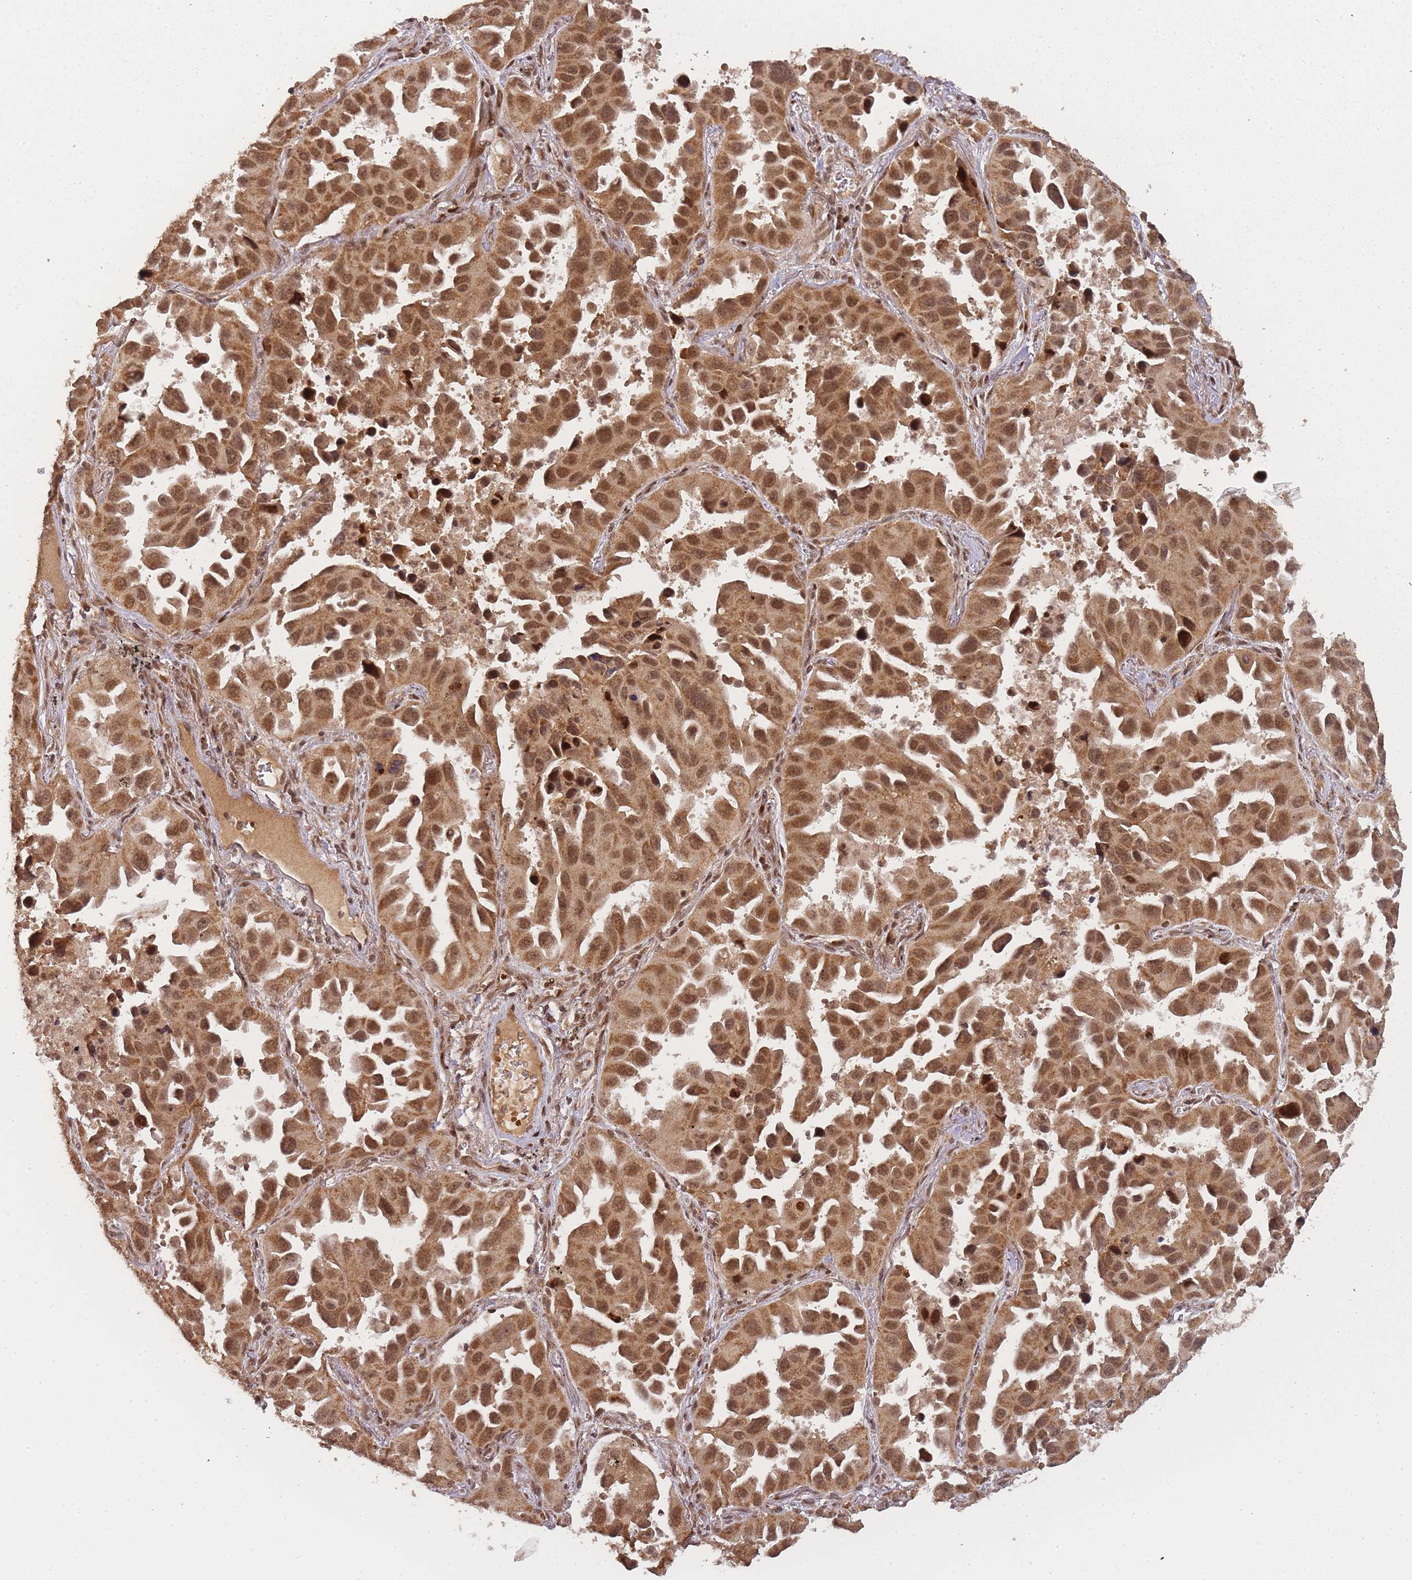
{"staining": {"intensity": "strong", "quantity": ">75%", "location": "cytoplasmic/membranous,nuclear"}, "tissue": "lung cancer", "cell_type": "Tumor cells", "image_type": "cancer", "snomed": [{"axis": "morphology", "description": "Adenocarcinoma, NOS"}, {"axis": "topography", "description": "Lung"}], "caption": "IHC of human lung cancer (adenocarcinoma) demonstrates high levels of strong cytoplasmic/membranous and nuclear staining in approximately >75% of tumor cells.", "gene": "ZNF497", "patient": {"sex": "male", "age": 66}}